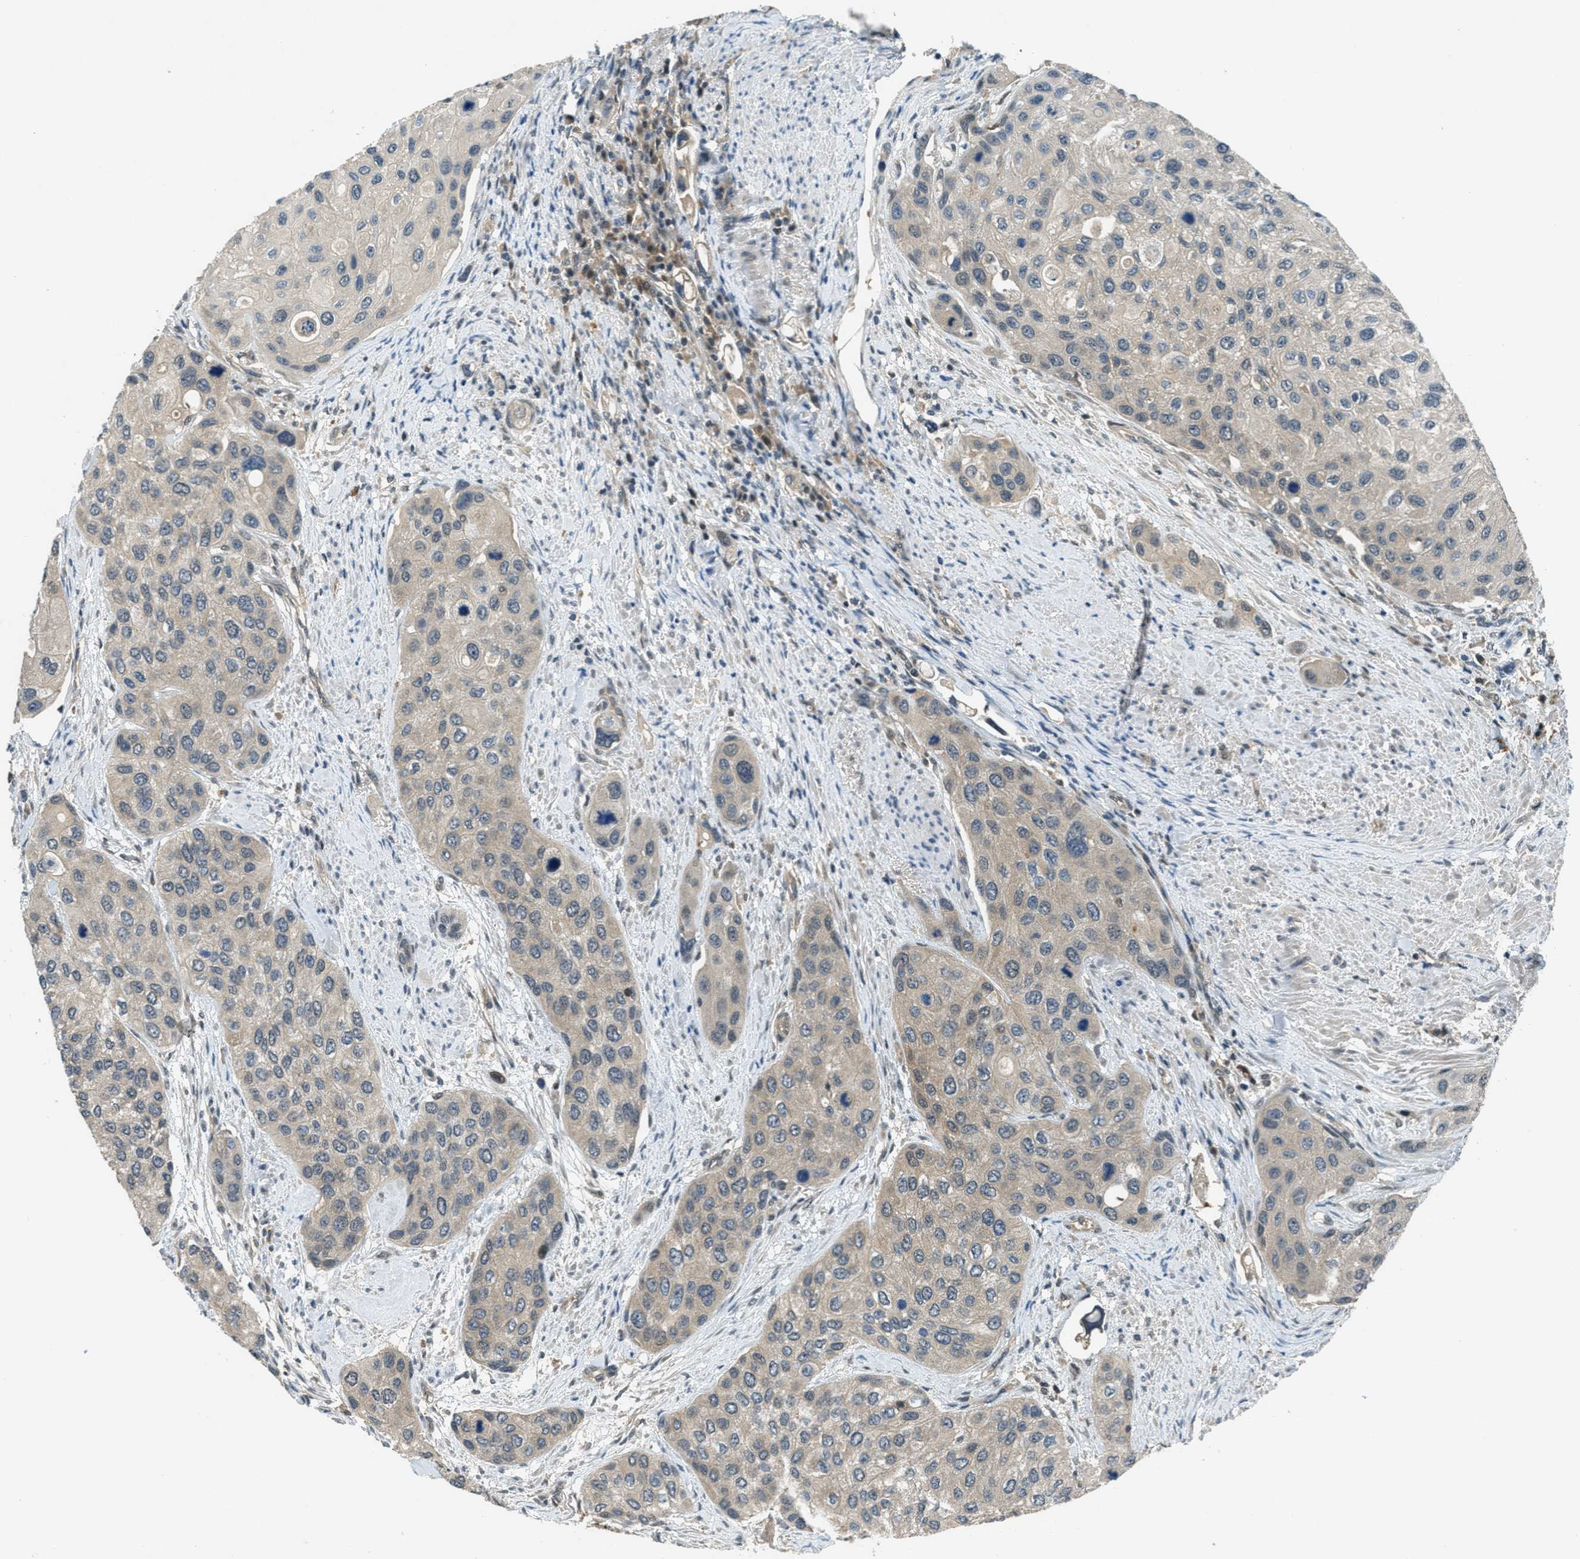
{"staining": {"intensity": "weak", "quantity": "<25%", "location": "cytoplasmic/membranous"}, "tissue": "urothelial cancer", "cell_type": "Tumor cells", "image_type": "cancer", "snomed": [{"axis": "morphology", "description": "Urothelial carcinoma, High grade"}, {"axis": "topography", "description": "Urinary bladder"}], "caption": "Photomicrograph shows no protein expression in tumor cells of high-grade urothelial carcinoma tissue. The staining was performed using DAB (3,3'-diaminobenzidine) to visualize the protein expression in brown, while the nuclei were stained in blue with hematoxylin (Magnification: 20x).", "gene": "DUSP6", "patient": {"sex": "female", "age": 56}}